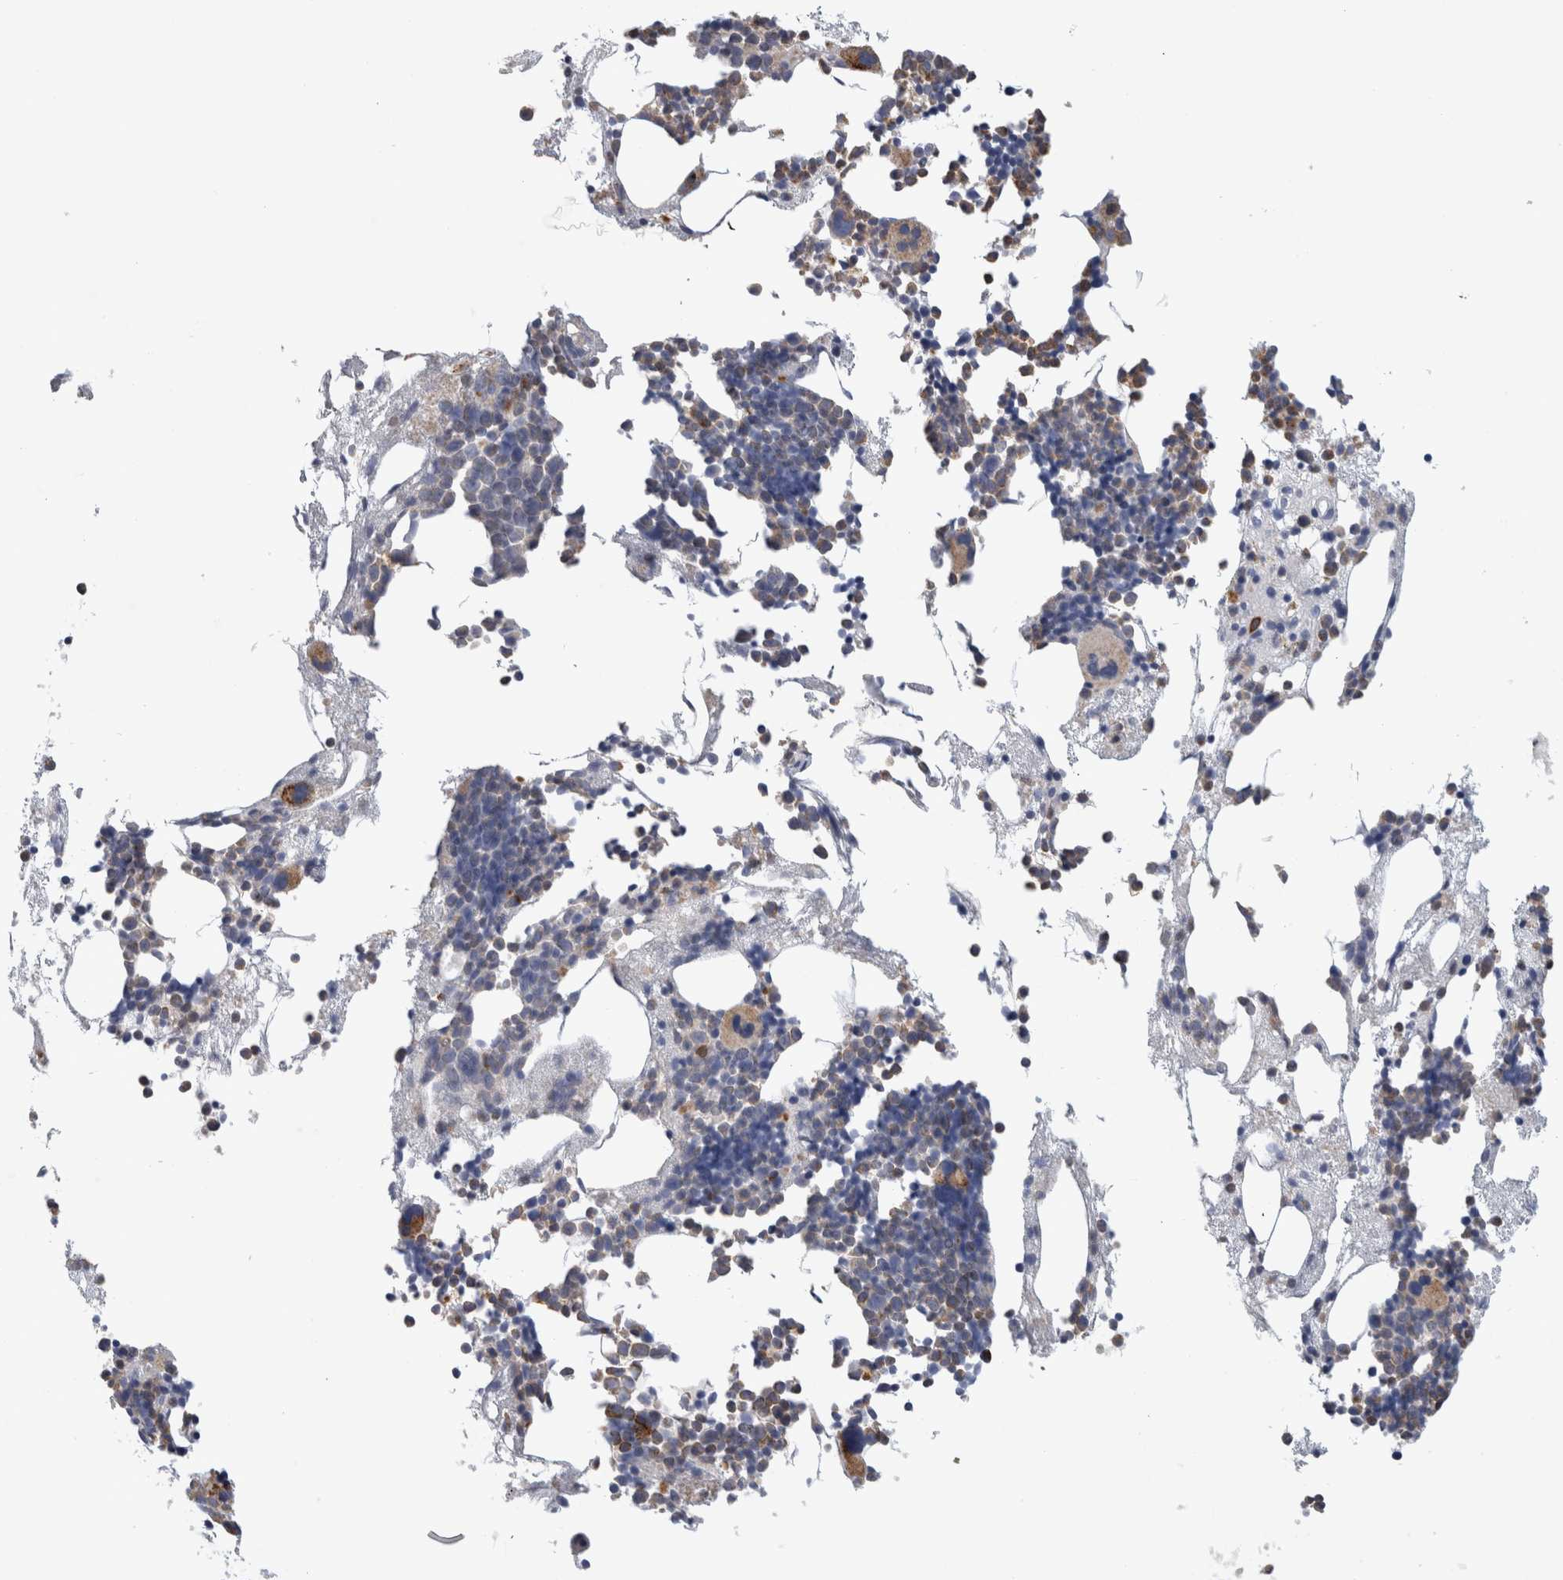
{"staining": {"intensity": "strong", "quantity": "25%-75%", "location": "cytoplasmic/membranous"}, "tissue": "bone marrow", "cell_type": "Hematopoietic cells", "image_type": "normal", "snomed": [{"axis": "morphology", "description": "Normal tissue, NOS"}, {"axis": "morphology", "description": "Inflammation, NOS"}, {"axis": "topography", "description": "Bone marrow"}], "caption": "Hematopoietic cells exhibit high levels of strong cytoplasmic/membranous positivity in approximately 25%-75% of cells in normal human bone marrow.", "gene": "CD63", "patient": {"sex": "female", "age": 81}}